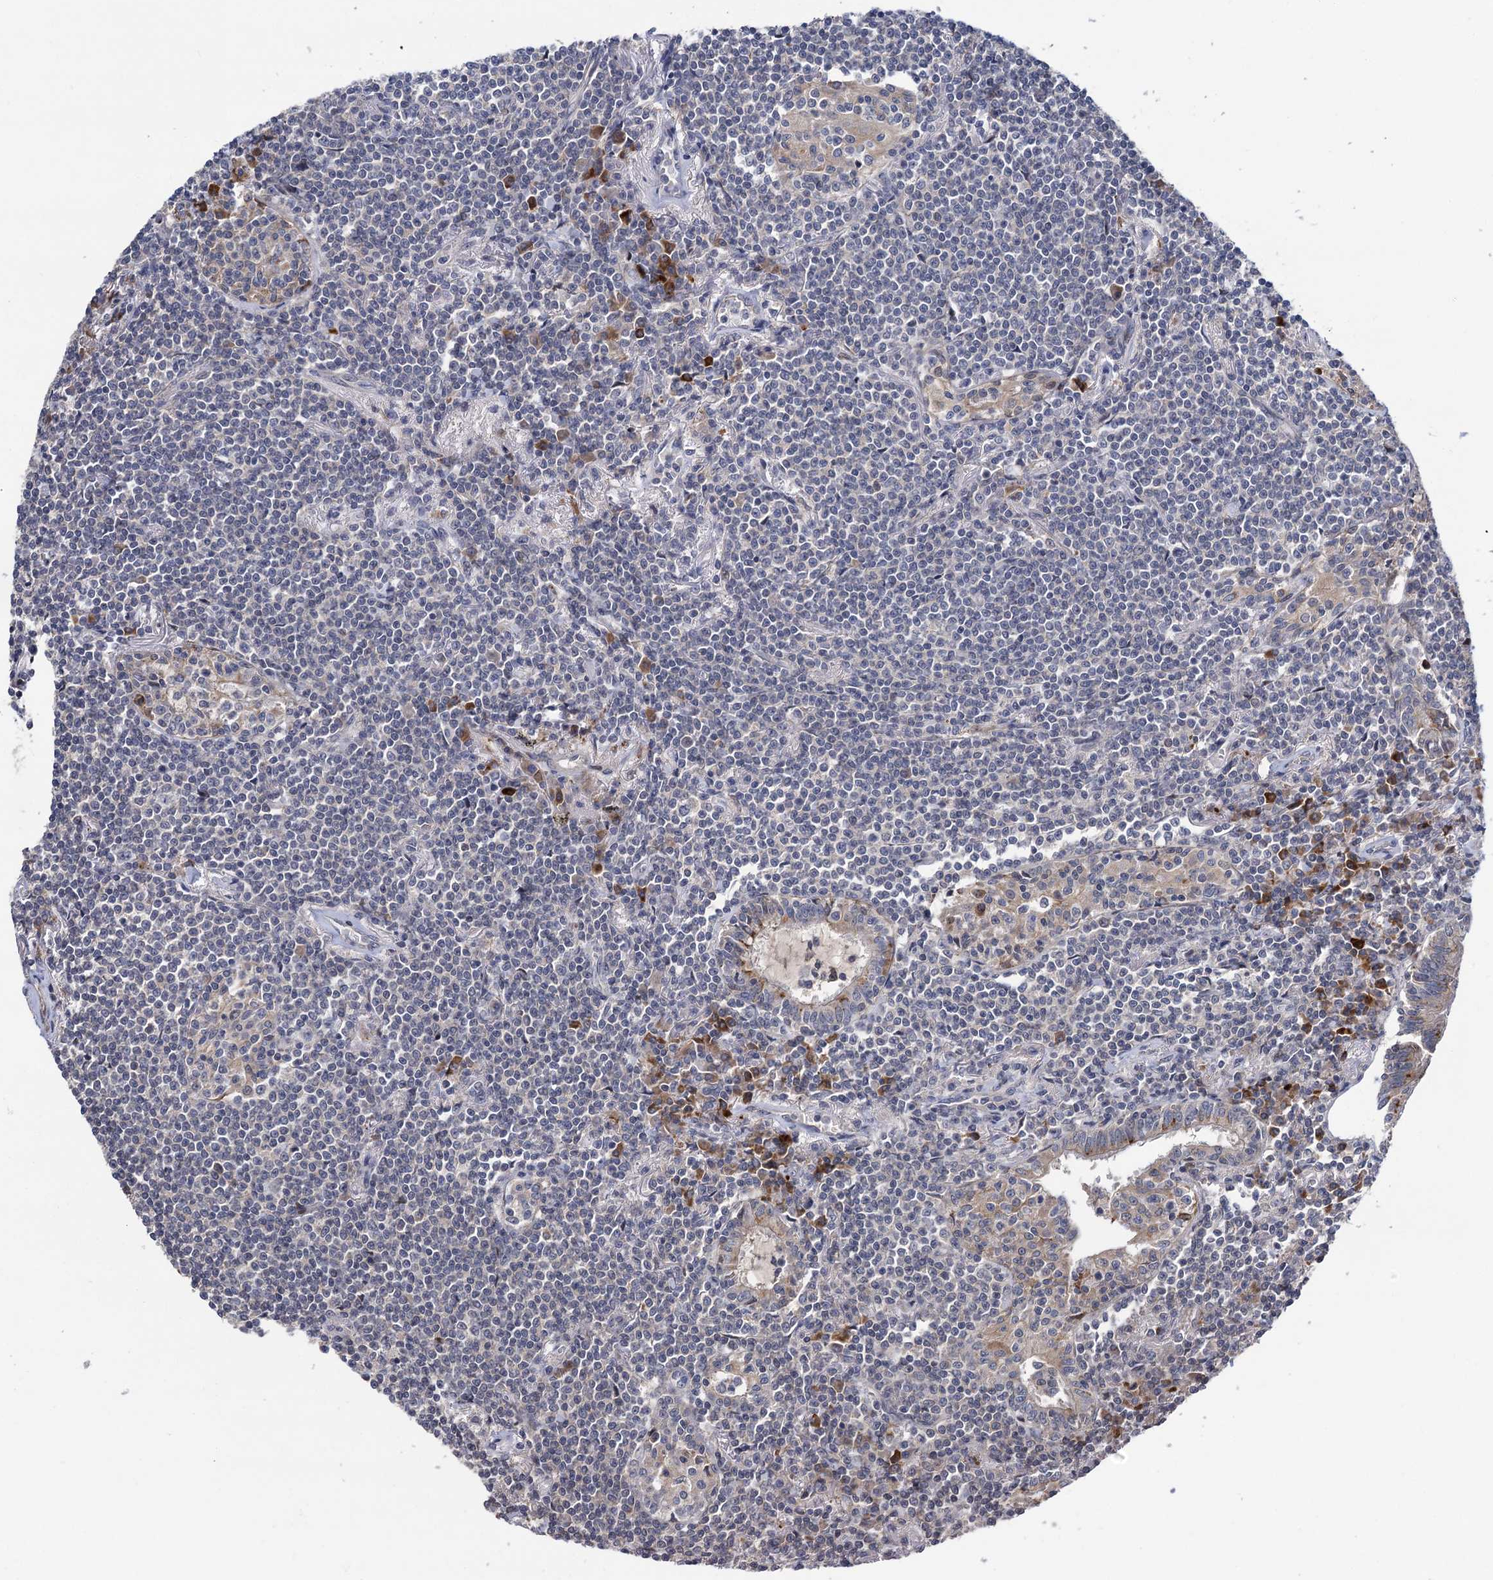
{"staining": {"intensity": "negative", "quantity": "none", "location": "none"}, "tissue": "lymphoma", "cell_type": "Tumor cells", "image_type": "cancer", "snomed": [{"axis": "morphology", "description": "Malignant lymphoma, non-Hodgkin's type, Low grade"}, {"axis": "topography", "description": "Lung"}], "caption": "High power microscopy photomicrograph of an immunohistochemistry photomicrograph of low-grade malignant lymphoma, non-Hodgkin's type, revealing no significant expression in tumor cells. The staining was performed using DAB to visualize the protein expression in brown, while the nuclei were stained in blue with hematoxylin (Magnification: 20x).", "gene": "UBR1", "patient": {"sex": "female", "age": 71}}